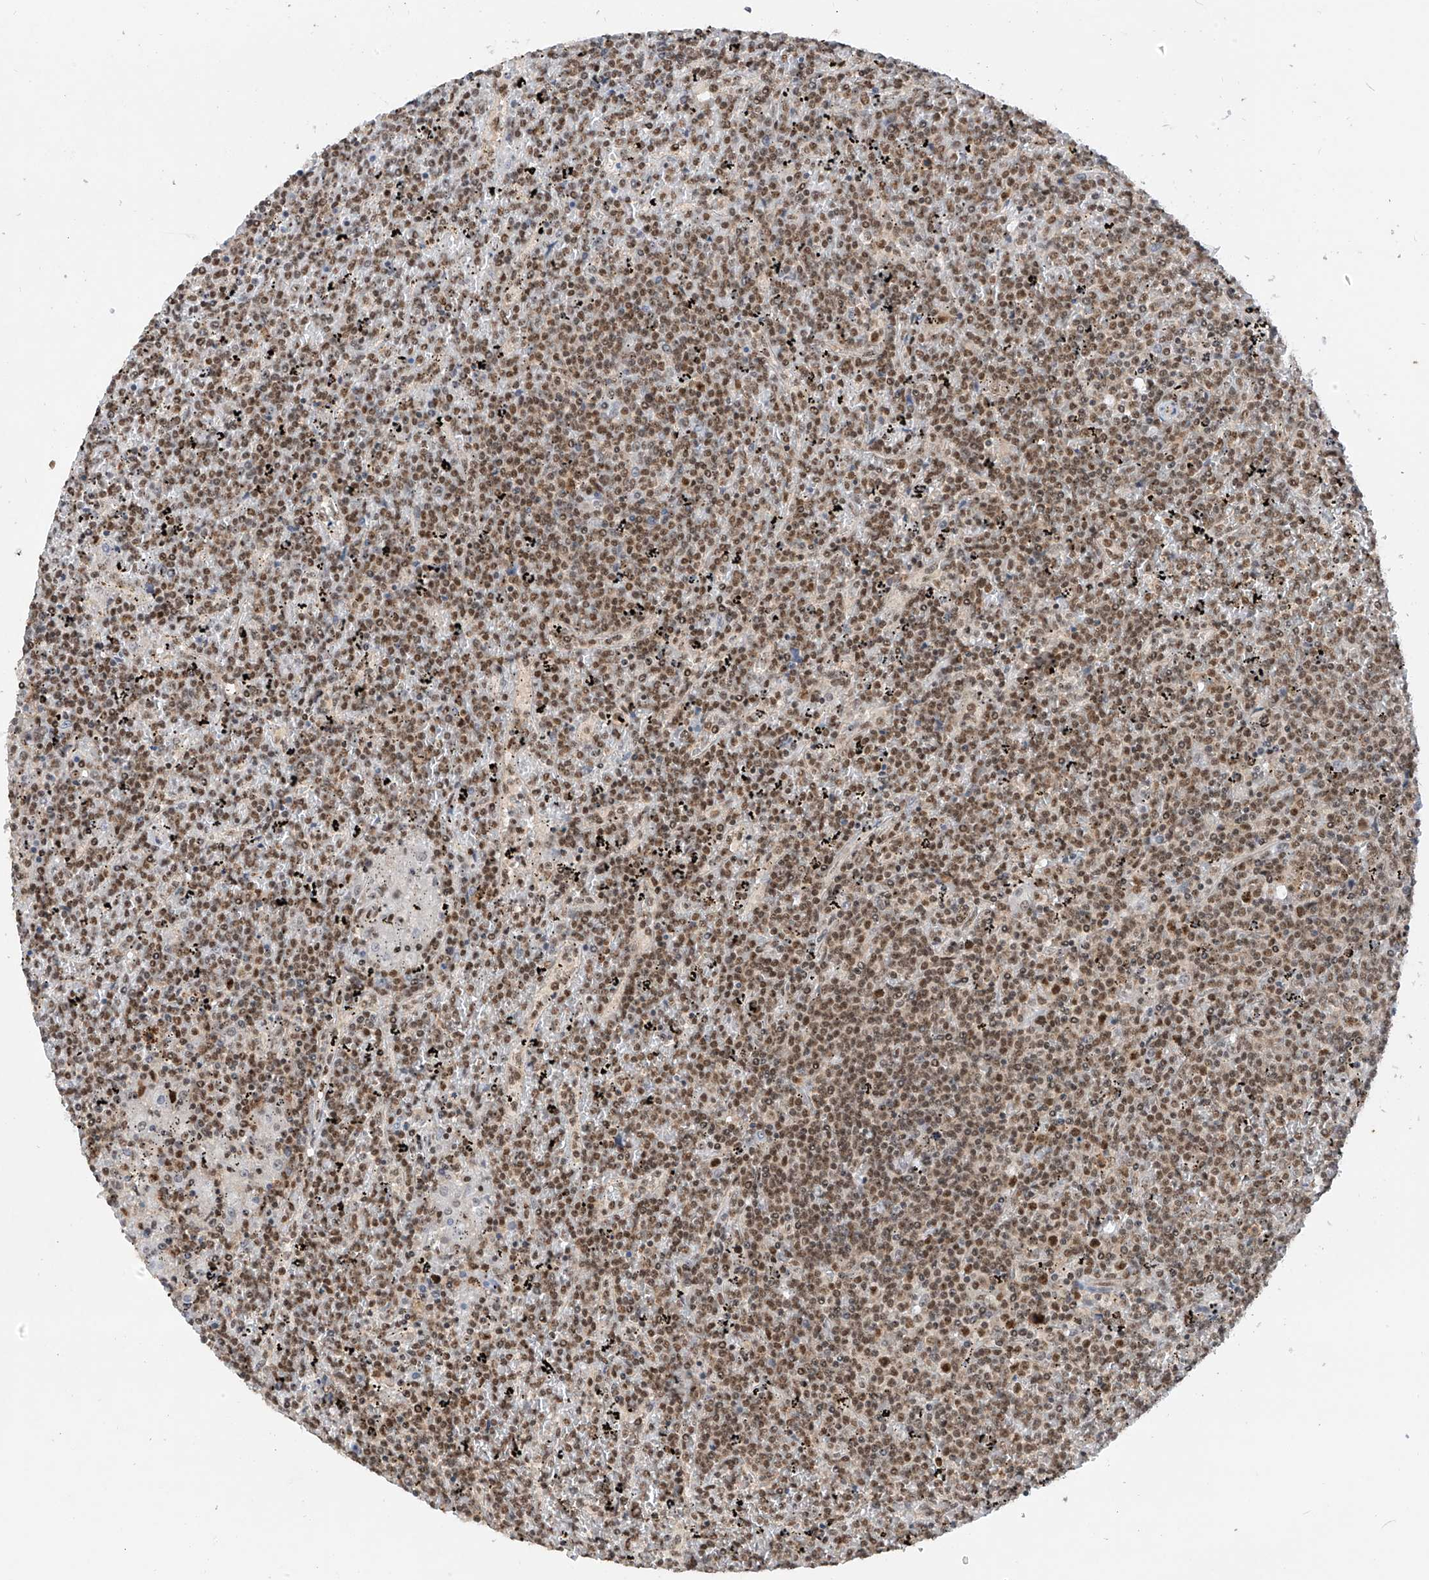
{"staining": {"intensity": "moderate", "quantity": ">75%", "location": "nuclear"}, "tissue": "lymphoma", "cell_type": "Tumor cells", "image_type": "cancer", "snomed": [{"axis": "morphology", "description": "Malignant lymphoma, non-Hodgkin's type, Low grade"}, {"axis": "topography", "description": "Spleen"}], "caption": "Tumor cells show medium levels of moderate nuclear expression in approximately >75% of cells in lymphoma. (brown staining indicates protein expression, while blue staining denotes nuclei).", "gene": "RPAIN", "patient": {"sex": "female", "age": 19}}